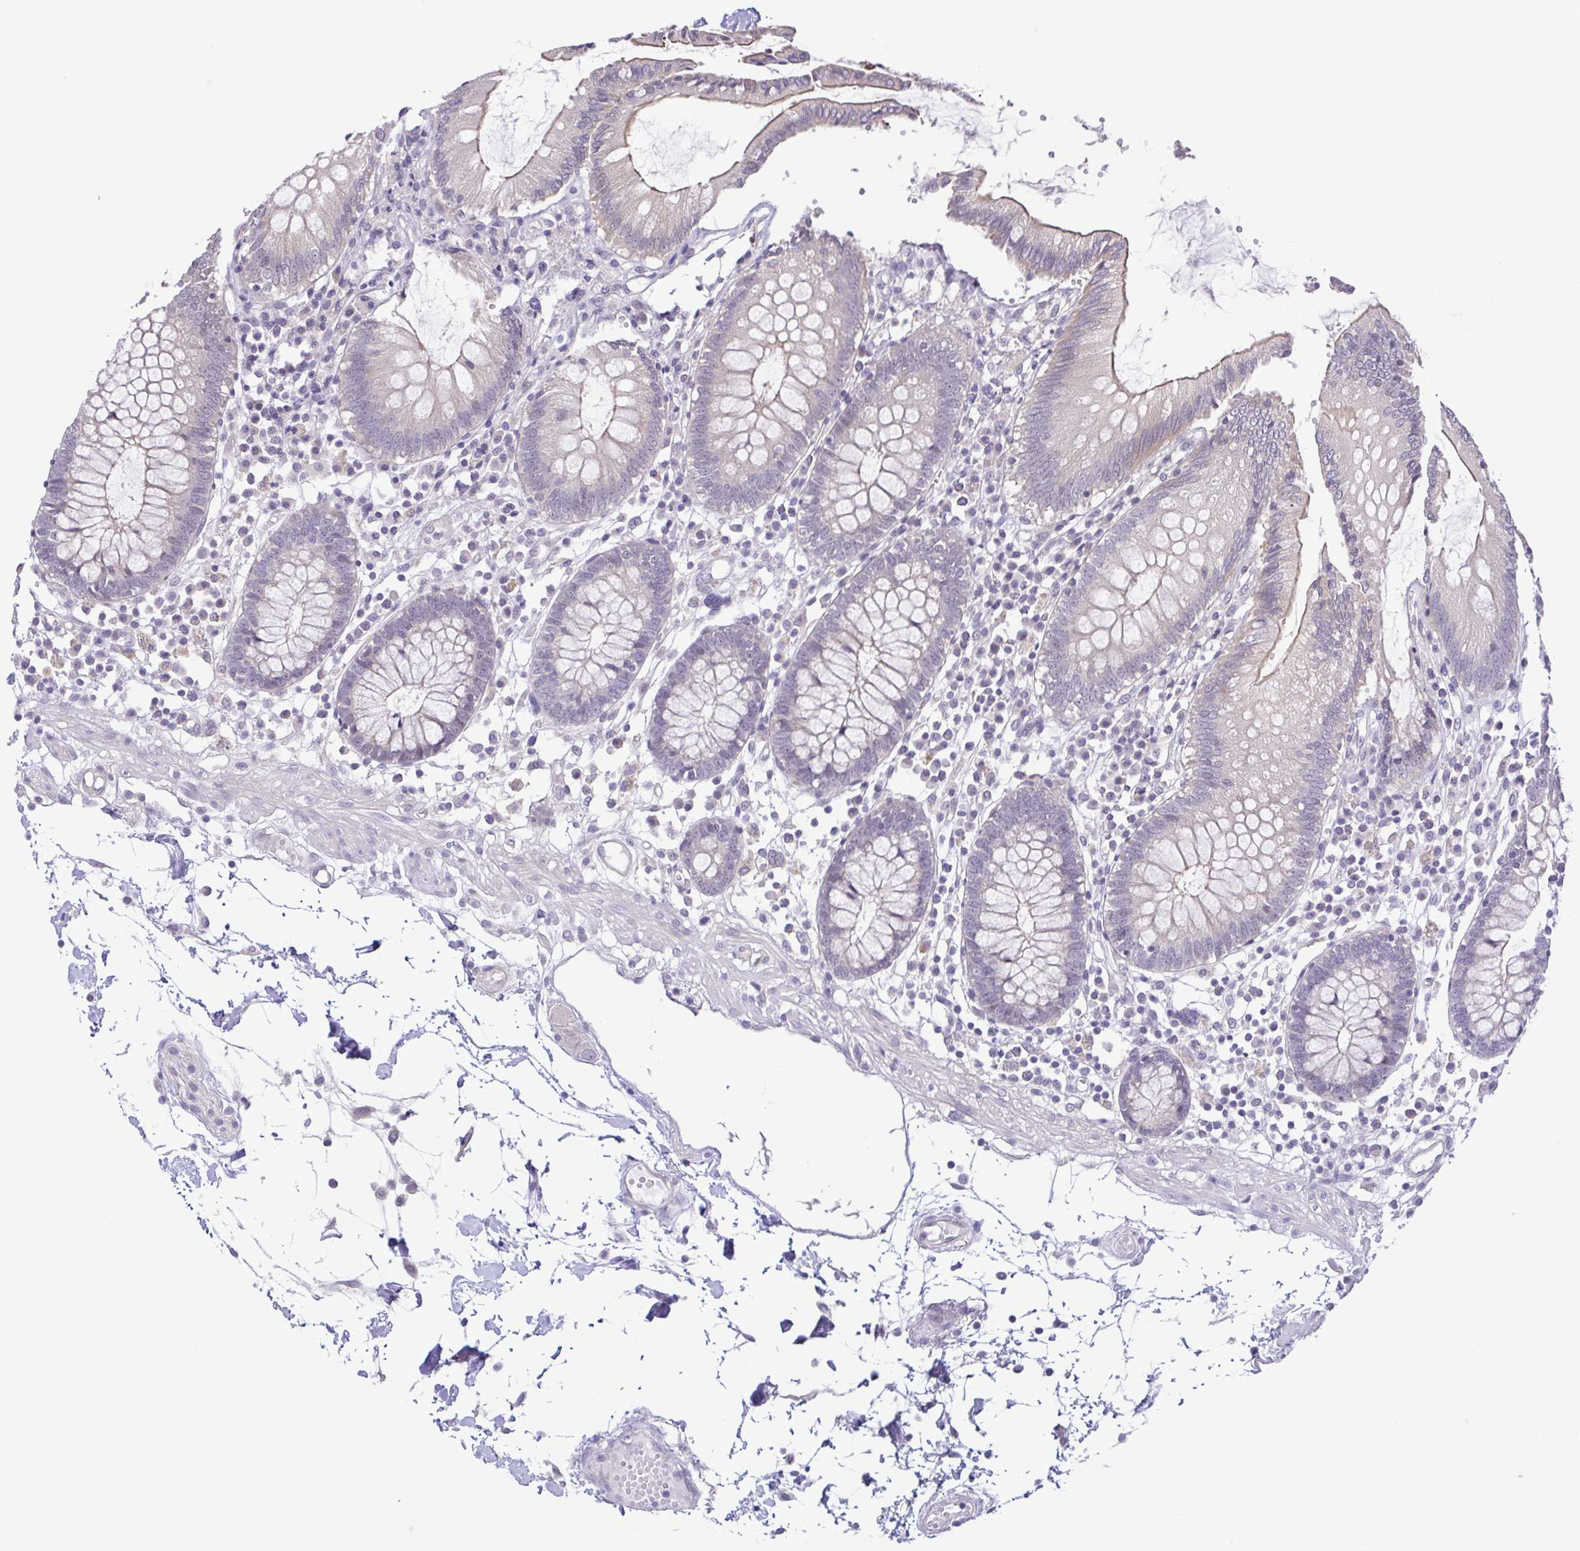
{"staining": {"intensity": "negative", "quantity": "none", "location": "none"}, "tissue": "colon", "cell_type": "Endothelial cells", "image_type": "normal", "snomed": [{"axis": "morphology", "description": "Normal tissue, NOS"}, {"axis": "morphology", "description": "Adenocarcinoma, NOS"}, {"axis": "topography", "description": "Colon"}], "caption": "The immunohistochemistry image has no significant staining in endothelial cells of colon. (Brightfield microscopy of DAB (3,3'-diaminobenzidine) IHC at high magnification).", "gene": "IL1RN", "patient": {"sex": "male", "age": 83}}